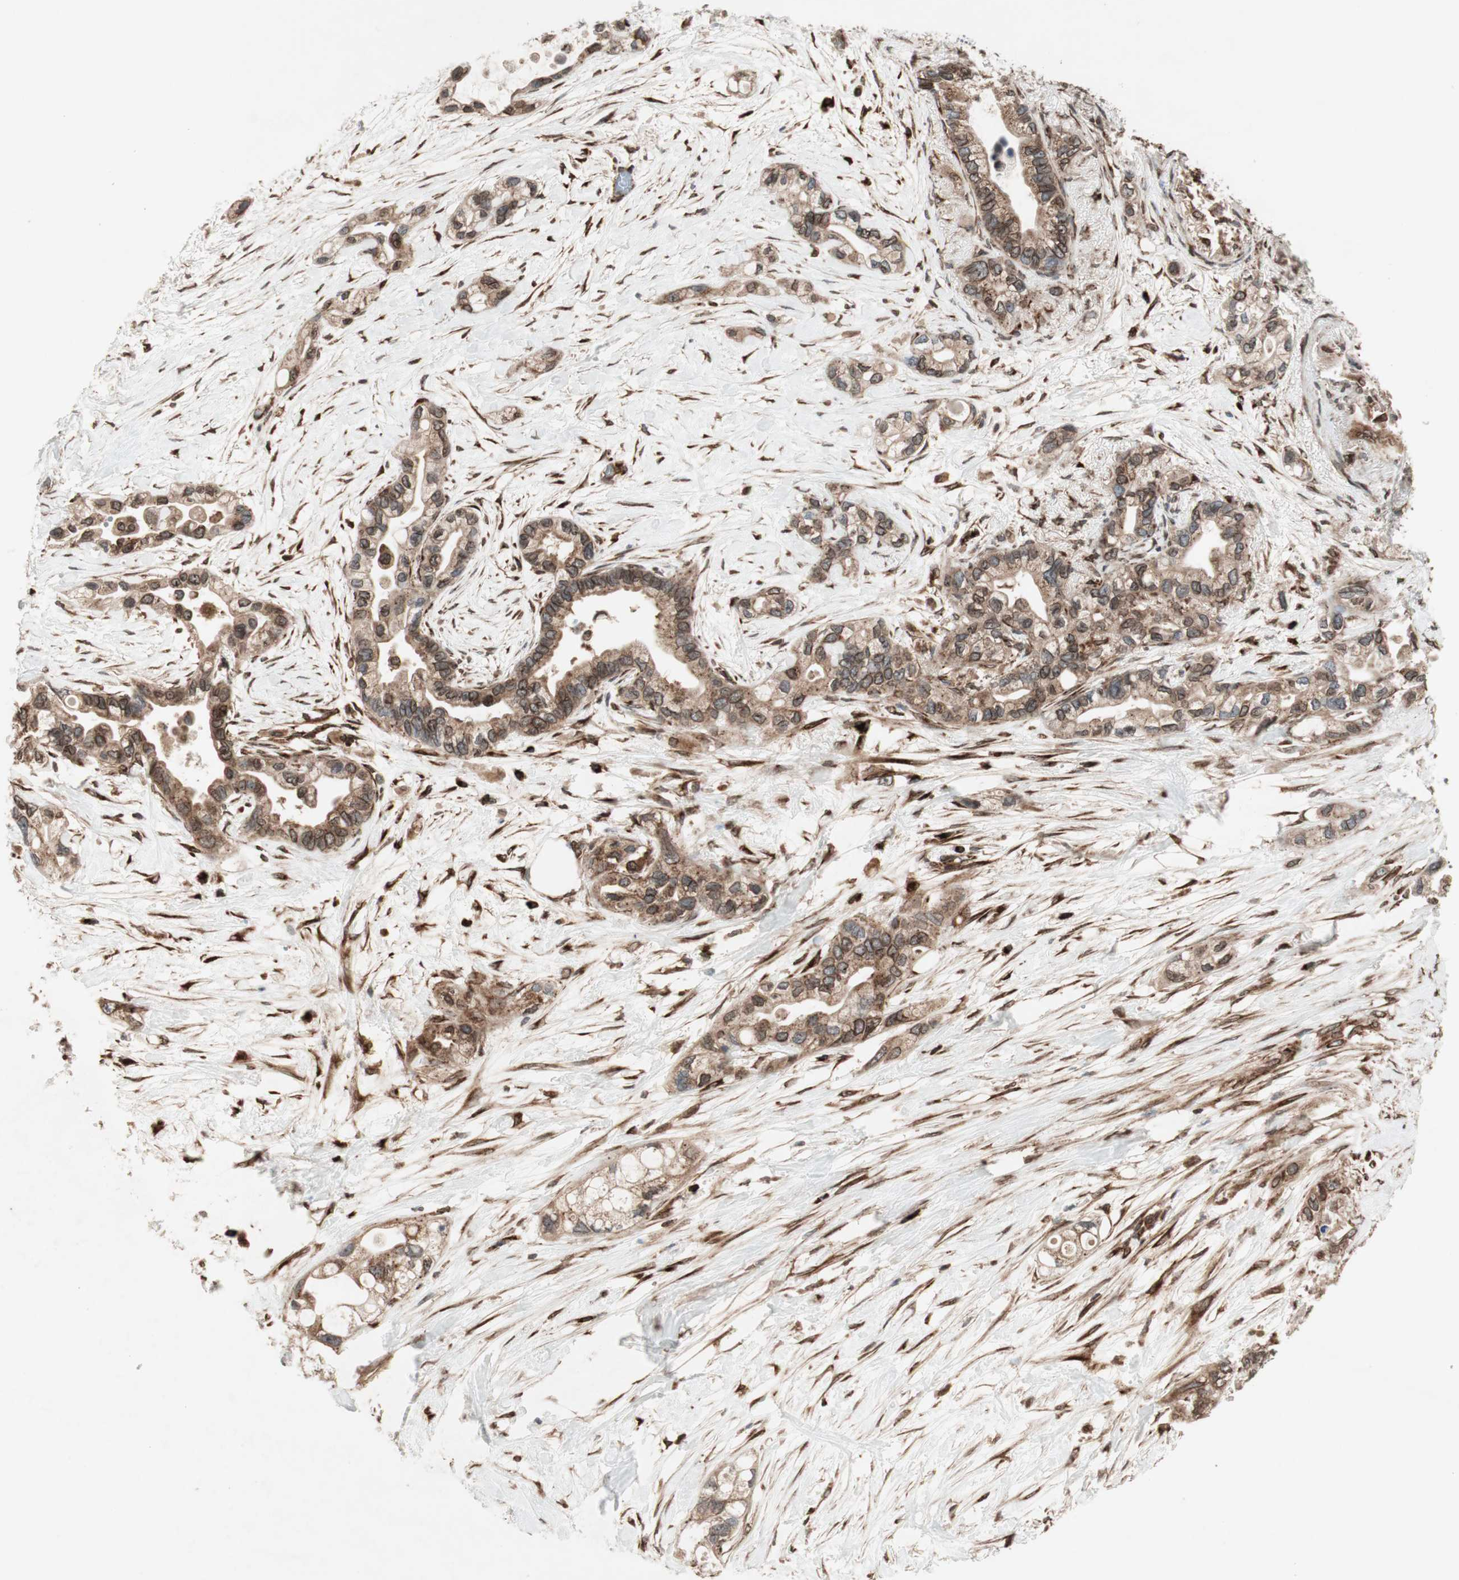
{"staining": {"intensity": "strong", "quantity": ">75%", "location": "cytoplasmic/membranous,nuclear"}, "tissue": "pancreatic cancer", "cell_type": "Tumor cells", "image_type": "cancer", "snomed": [{"axis": "morphology", "description": "Adenocarcinoma, NOS"}, {"axis": "topography", "description": "Pancreas"}], "caption": "Brown immunohistochemical staining in human adenocarcinoma (pancreatic) demonstrates strong cytoplasmic/membranous and nuclear expression in approximately >75% of tumor cells.", "gene": "NUP62", "patient": {"sex": "female", "age": 77}}